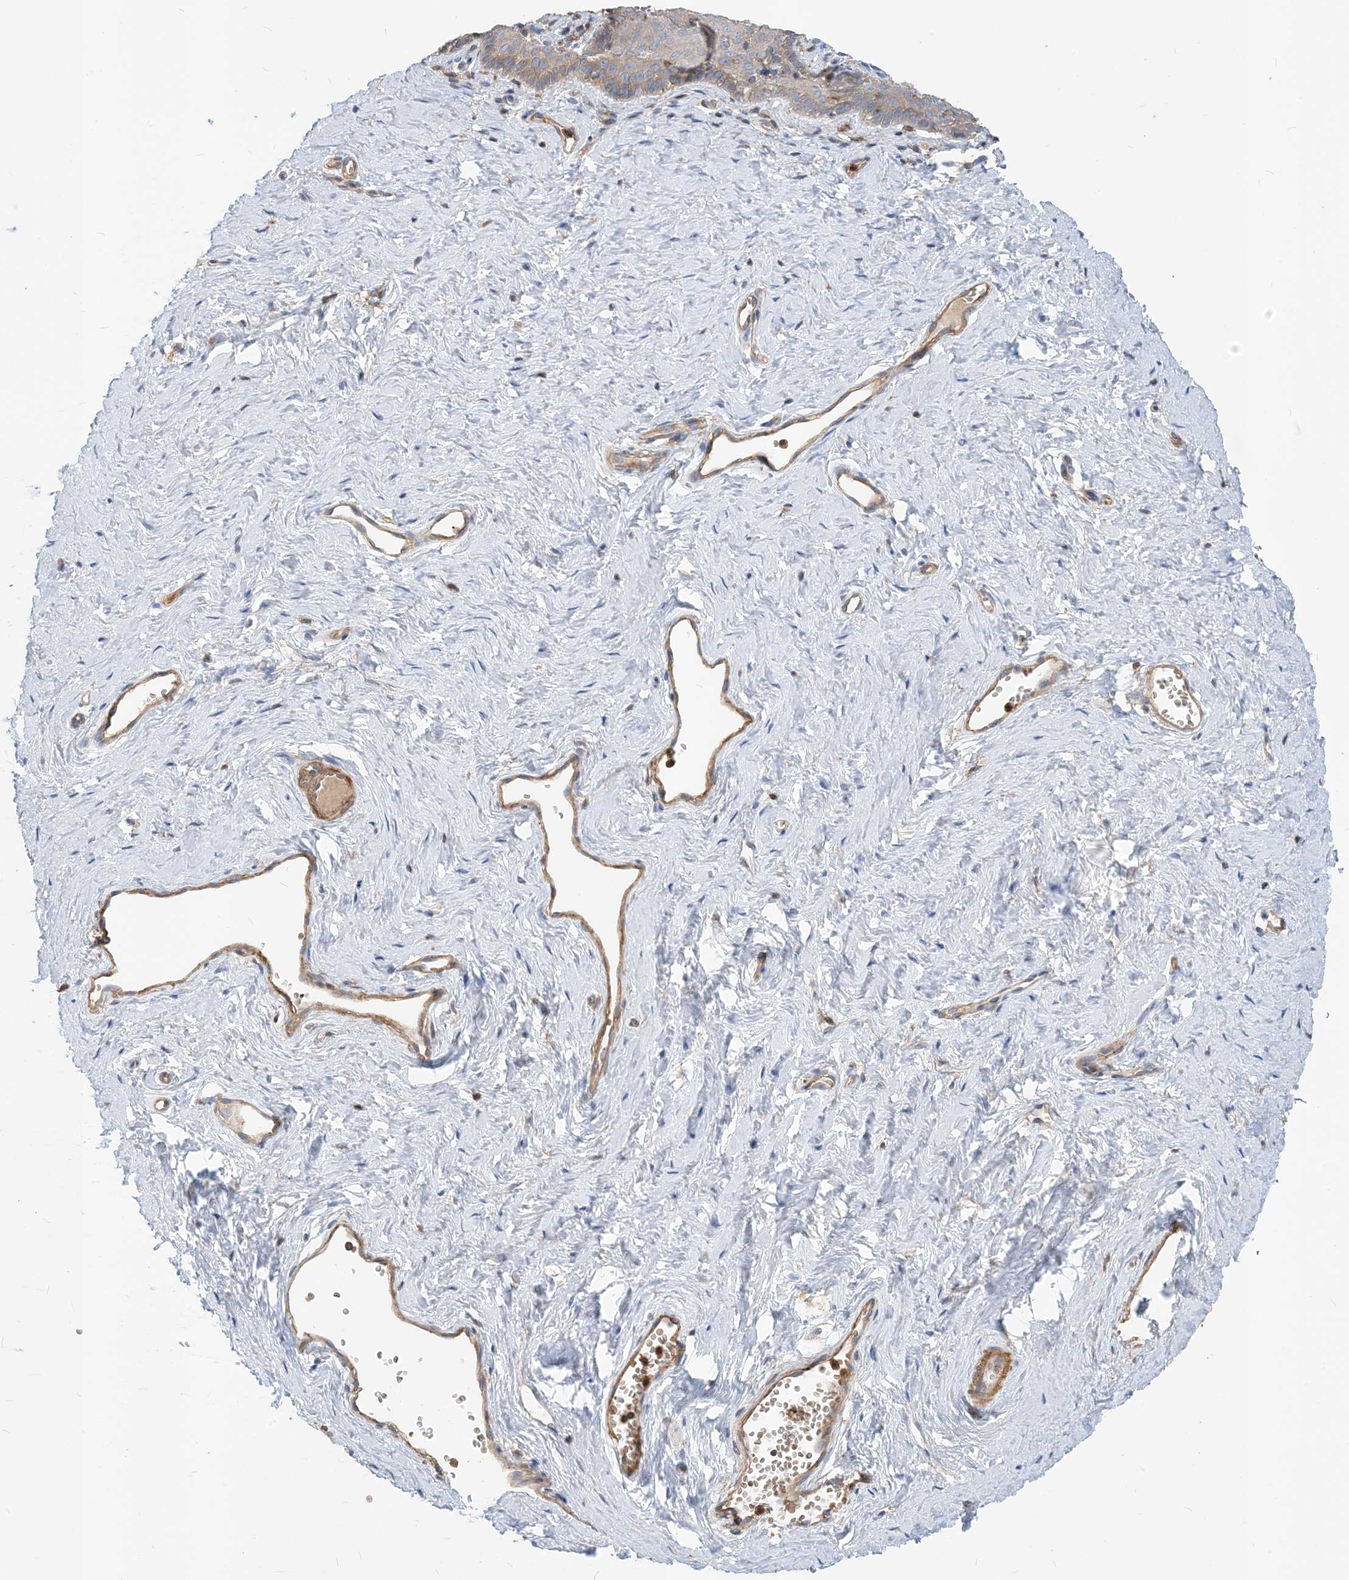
{"staining": {"intensity": "weak", "quantity": "<25%", "location": "cytoplasmic/membranous"}, "tissue": "vagina", "cell_type": "Squamous epithelial cells", "image_type": "normal", "snomed": [{"axis": "morphology", "description": "Normal tissue, NOS"}, {"axis": "topography", "description": "Vagina"}], "caption": "Immunohistochemistry of benign human vagina exhibits no positivity in squamous epithelial cells. (IHC, brightfield microscopy, high magnification).", "gene": "PARVG", "patient": {"sex": "female", "age": 32}}